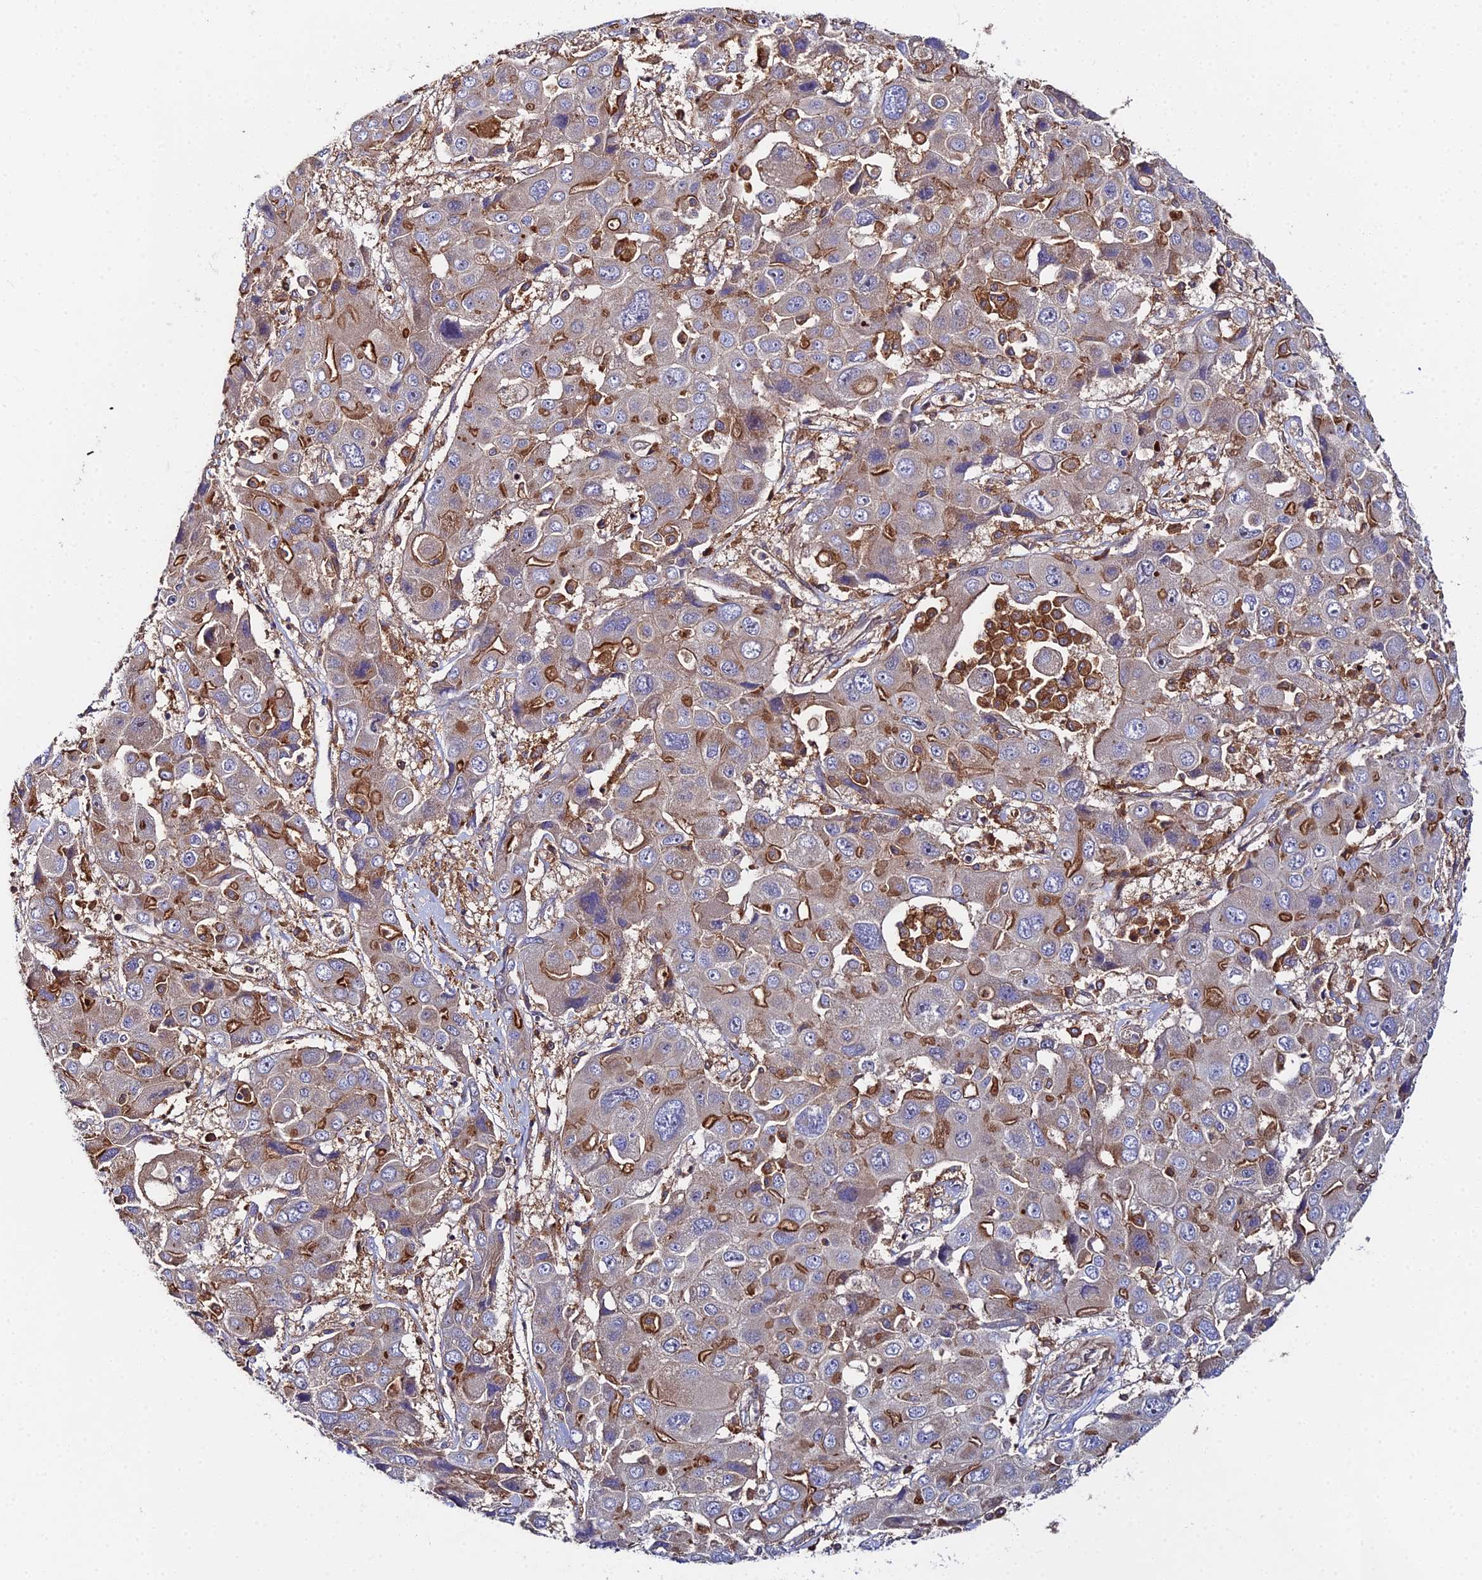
{"staining": {"intensity": "moderate", "quantity": "25%-75%", "location": "cytoplasmic/membranous"}, "tissue": "liver cancer", "cell_type": "Tumor cells", "image_type": "cancer", "snomed": [{"axis": "morphology", "description": "Cholangiocarcinoma"}, {"axis": "topography", "description": "Liver"}], "caption": "This image demonstrates immunohistochemistry staining of human liver cholangiocarcinoma, with medium moderate cytoplasmic/membranous expression in approximately 25%-75% of tumor cells.", "gene": "GNG5B", "patient": {"sex": "male", "age": 67}}